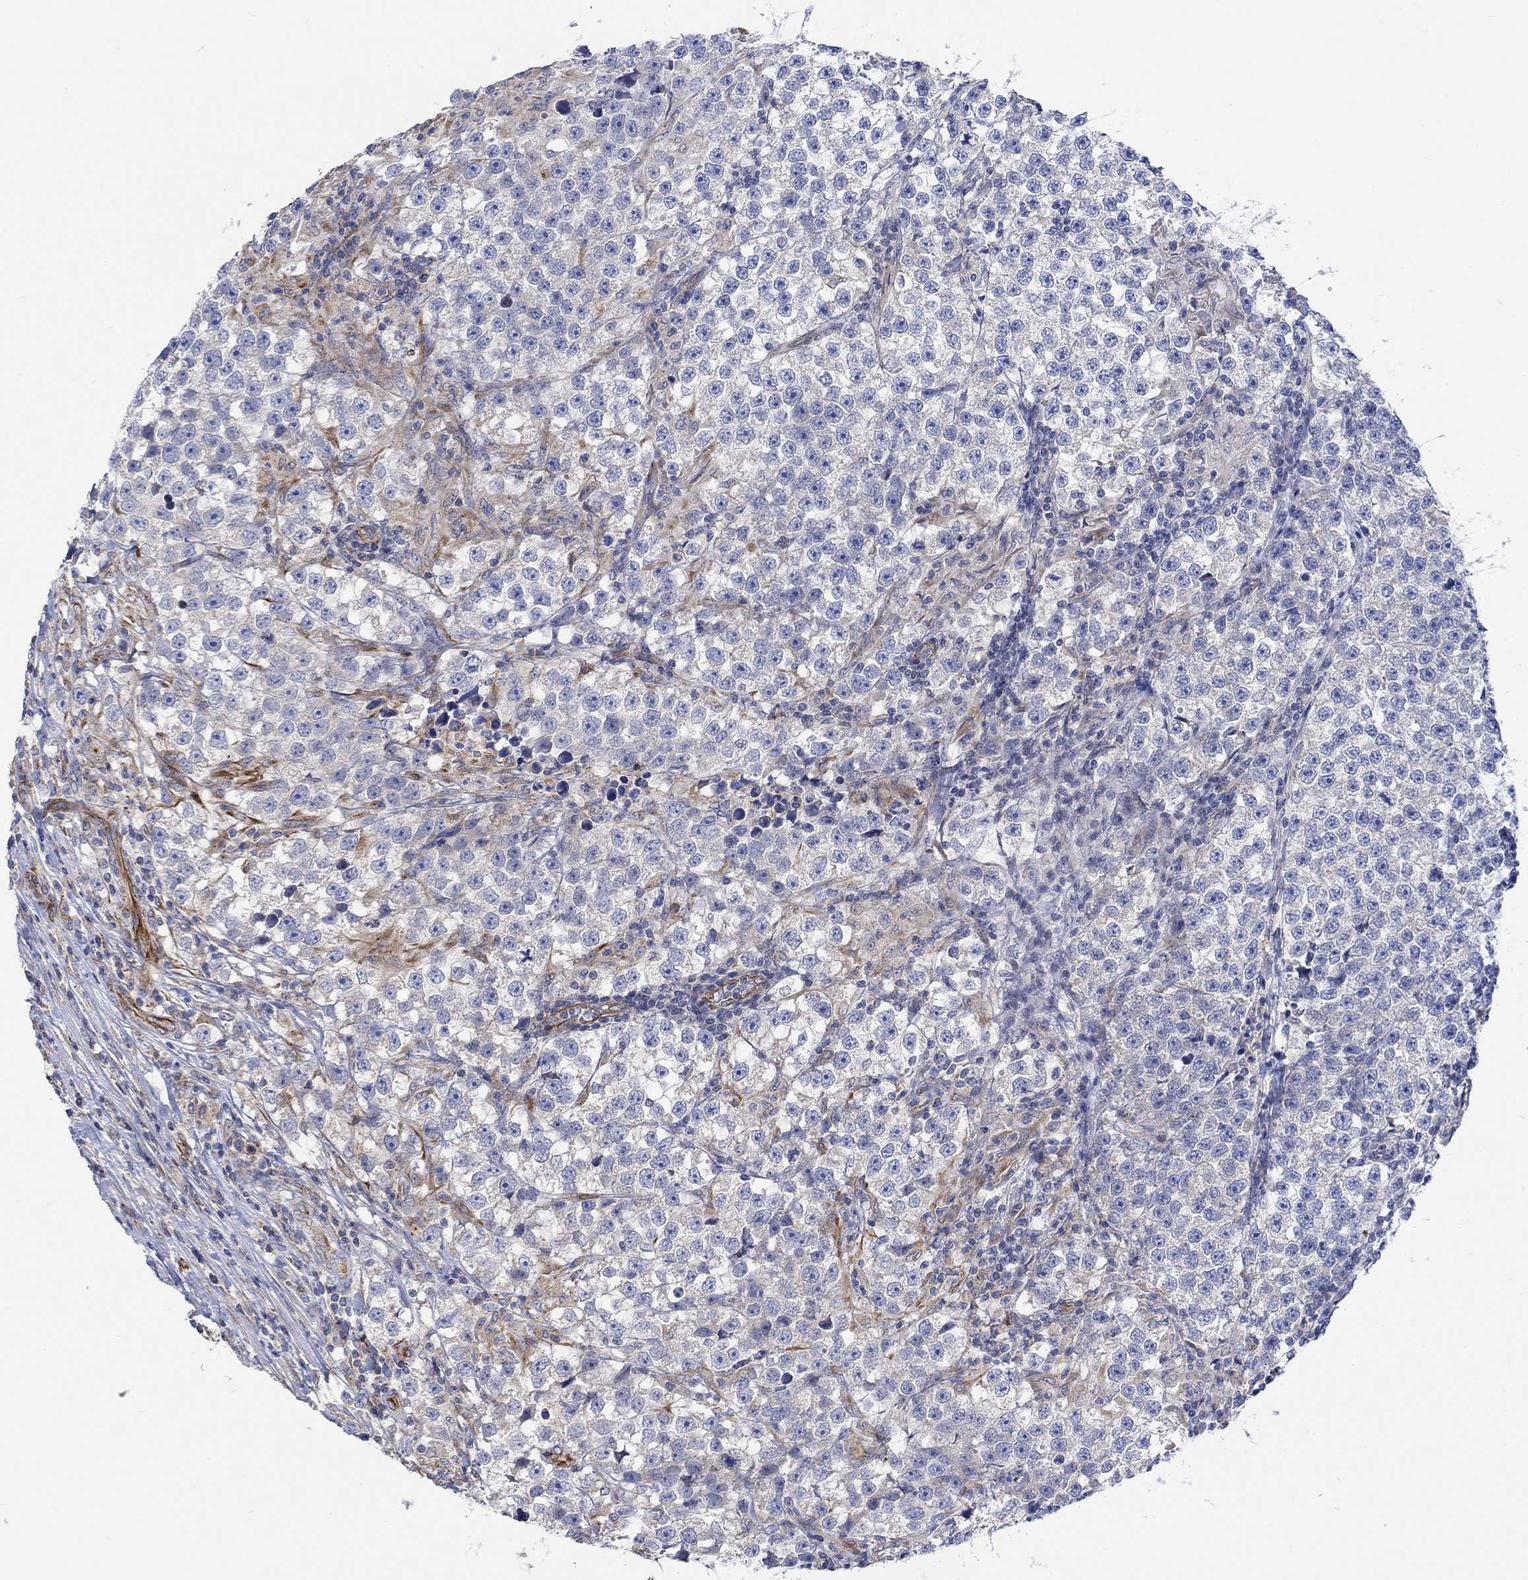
{"staining": {"intensity": "moderate", "quantity": "<25%", "location": "cytoplasmic/membranous"}, "tissue": "testis cancer", "cell_type": "Tumor cells", "image_type": "cancer", "snomed": [{"axis": "morphology", "description": "Seminoma, NOS"}, {"axis": "topography", "description": "Testis"}], "caption": "Protein expression by immunohistochemistry shows moderate cytoplasmic/membranous expression in approximately <25% of tumor cells in testis cancer (seminoma).", "gene": "CAMK1D", "patient": {"sex": "male", "age": 46}}